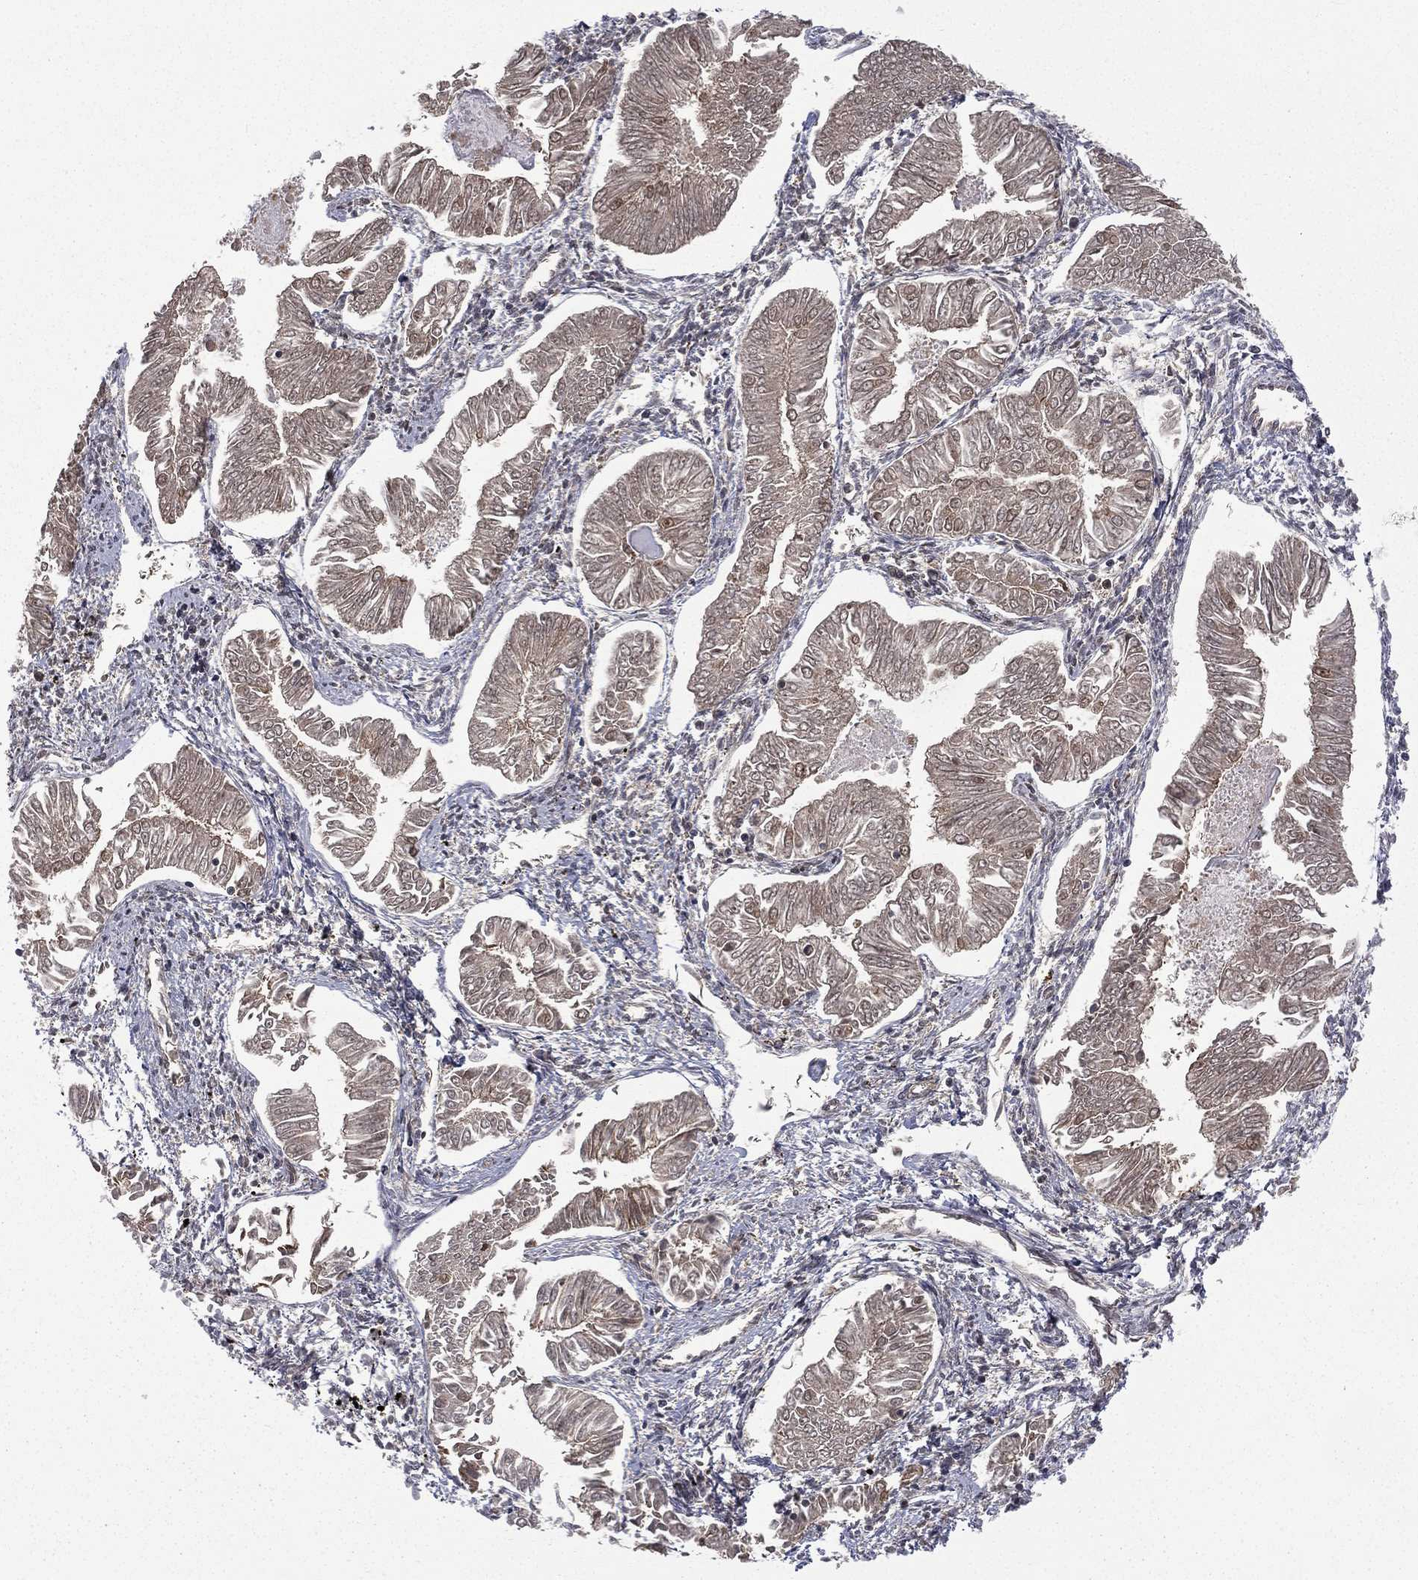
{"staining": {"intensity": "weak", "quantity": "<25%", "location": "cytoplasmic/membranous"}, "tissue": "endometrial cancer", "cell_type": "Tumor cells", "image_type": "cancer", "snomed": [{"axis": "morphology", "description": "Adenocarcinoma, NOS"}, {"axis": "topography", "description": "Endometrium"}], "caption": "Tumor cells show no significant expression in adenocarcinoma (endometrial). Brightfield microscopy of immunohistochemistry (IHC) stained with DAB (3,3'-diaminobenzidine) (brown) and hematoxylin (blue), captured at high magnification.", "gene": "JMJD6", "patient": {"sex": "female", "age": 53}}